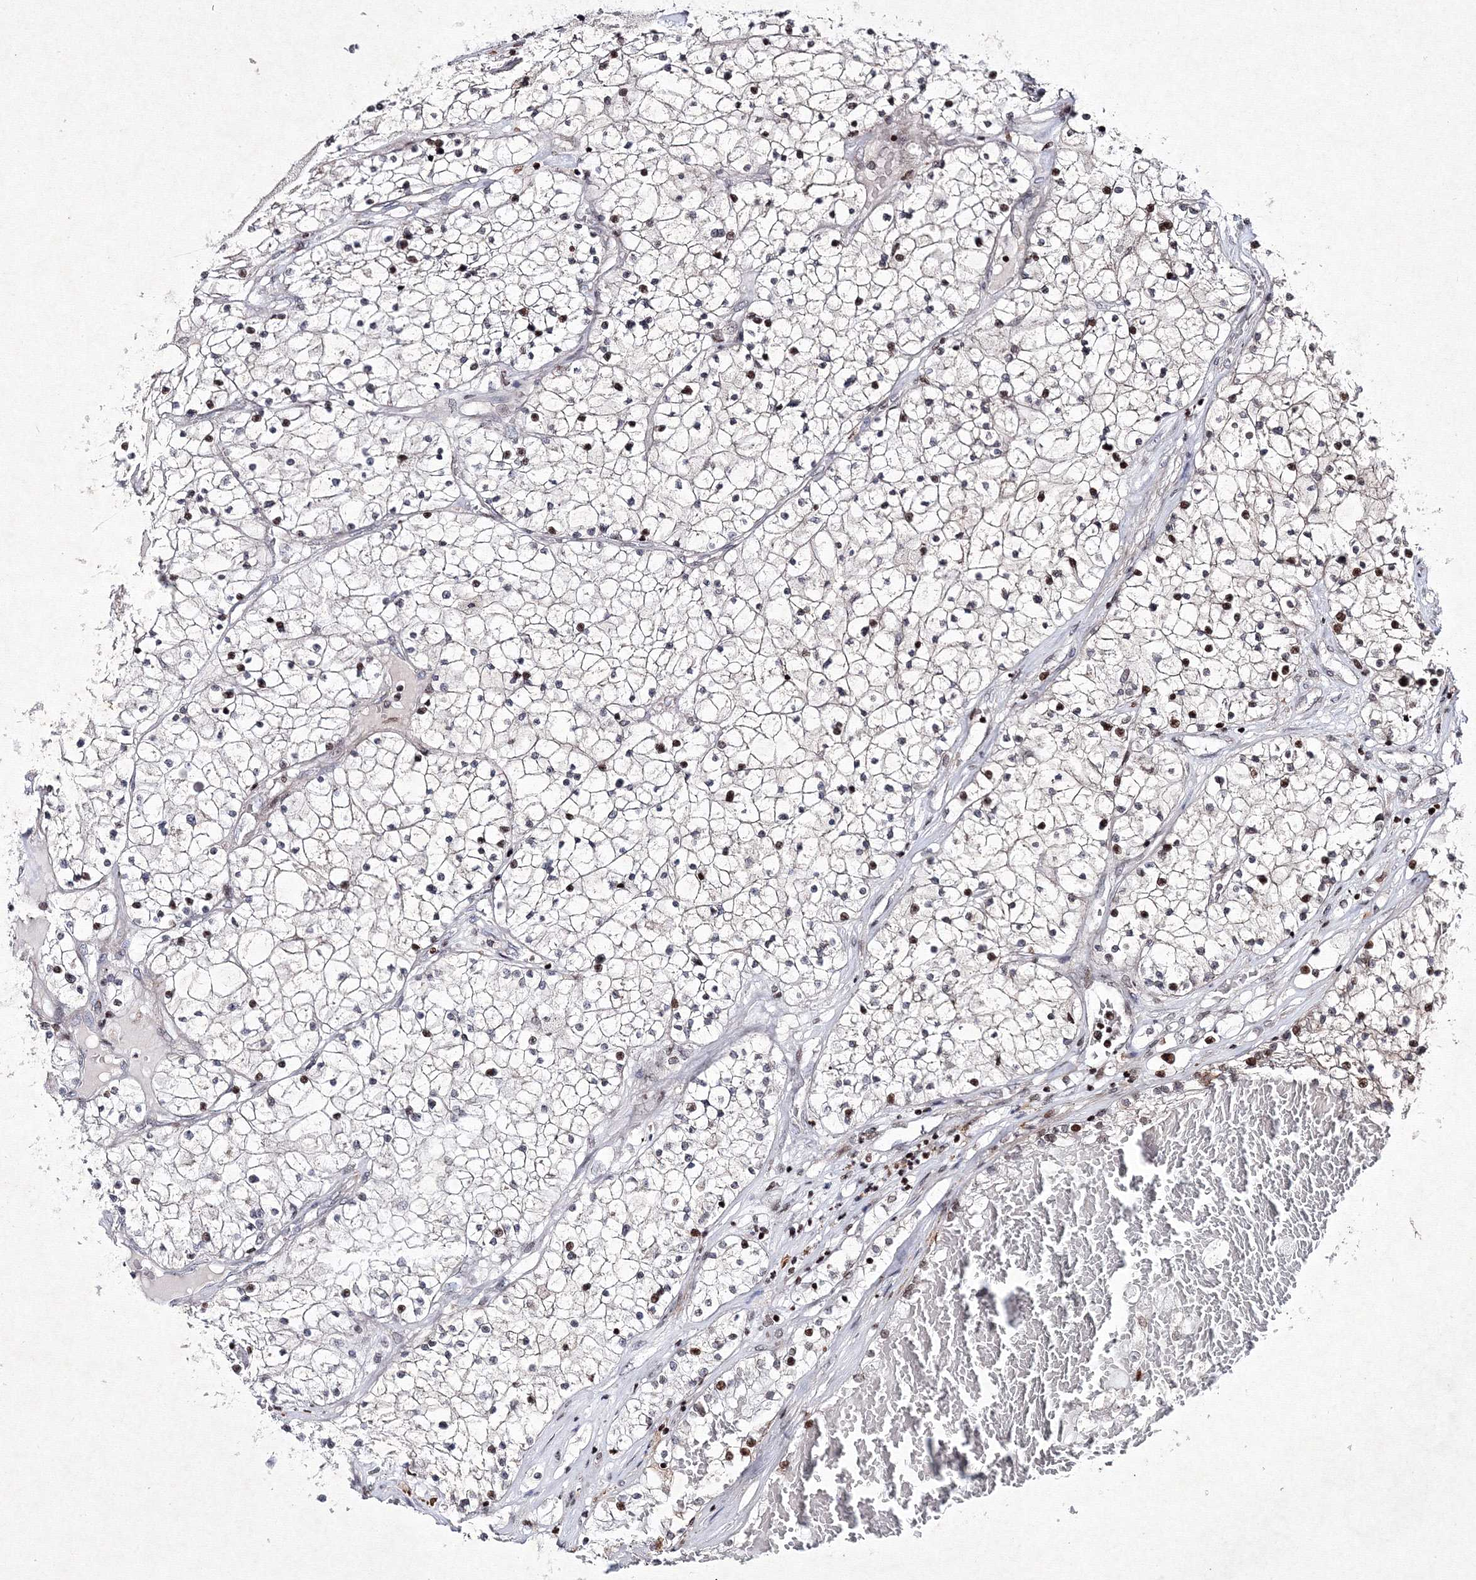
{"staining": {"intensity": "negative", "quantity": "none", "location": "none"}, "tissue": "renal cancer", "cell_type": "Tumor cells", "image_type": "cancer", "snomed": [{"axis": "morphology", "description": "Normal tissue, NOS"}, {"axis": "morphology", "description": "Adenocarcinoma, NOS"}, {"axis": "topography", "description": "Kidney"}], "caption": "Tumor cells are negative for protein expression in human renal adenocarcinoma.", "gene": "SMIM29", "patient": {"sex": "male", "age": 68}}